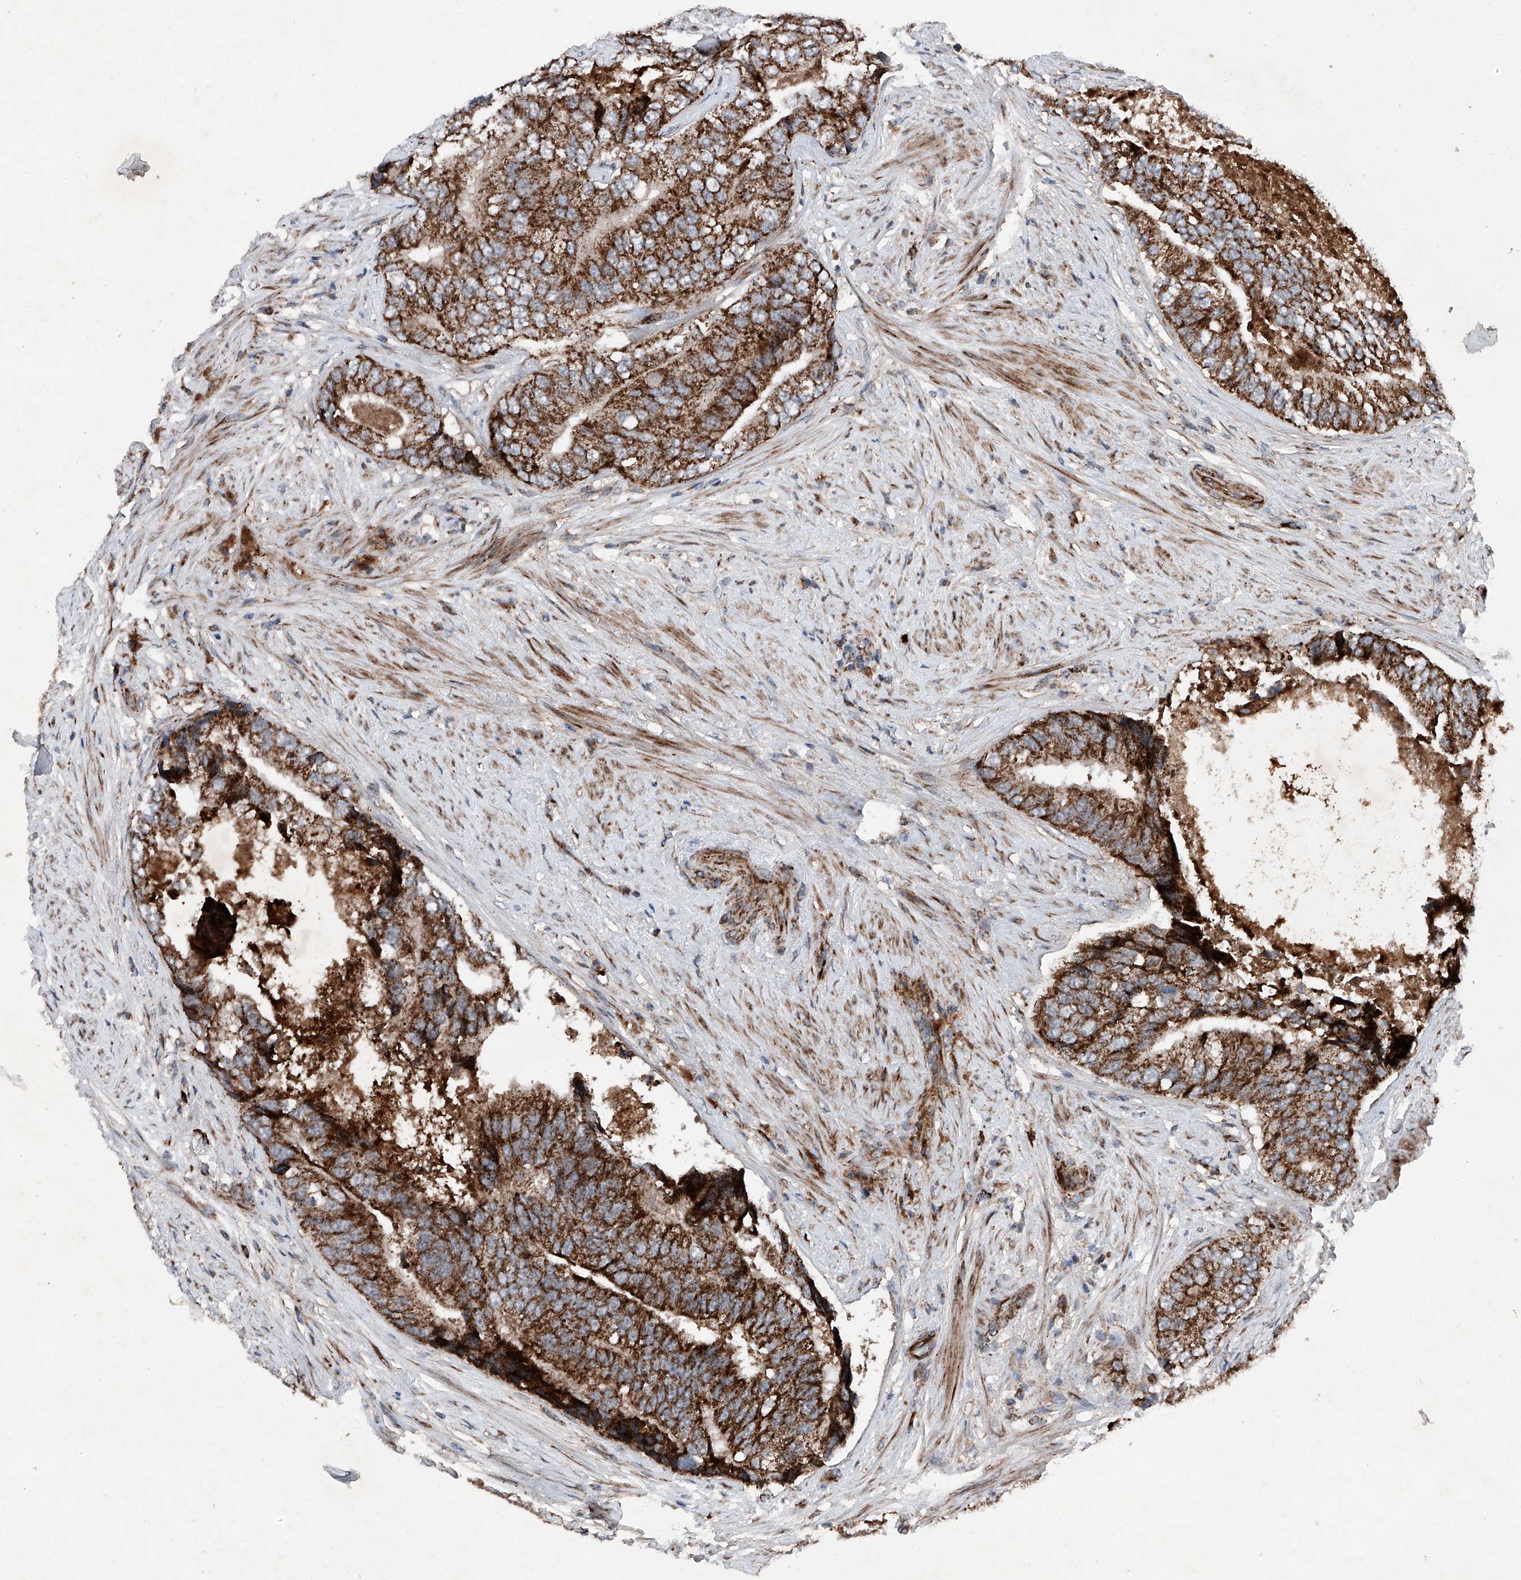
{"staining": {"intensity": "strong", "quantity": ">75%", "location": "cytoplasmic/membranous"}, "tissue": "prostate cancer", "cell_type": "Tumor cells", "image_type": "cancer", "snomed": [{"axis": "morphology", "description": "Adenocarcinoma, High grade"}, {"axis": "topography", "description": "Prostate"}], "caption": "Immunohistochemistry photomicrograph of human high-grade adenocarcinoma (prostate) stained for a protein (brown), which shows high levels of strong cytoplasmic/membranous positivity in approximately >75% of tumor cells.", "gene": "DAD1", "patient": {"sex": "male", "age": 70}}